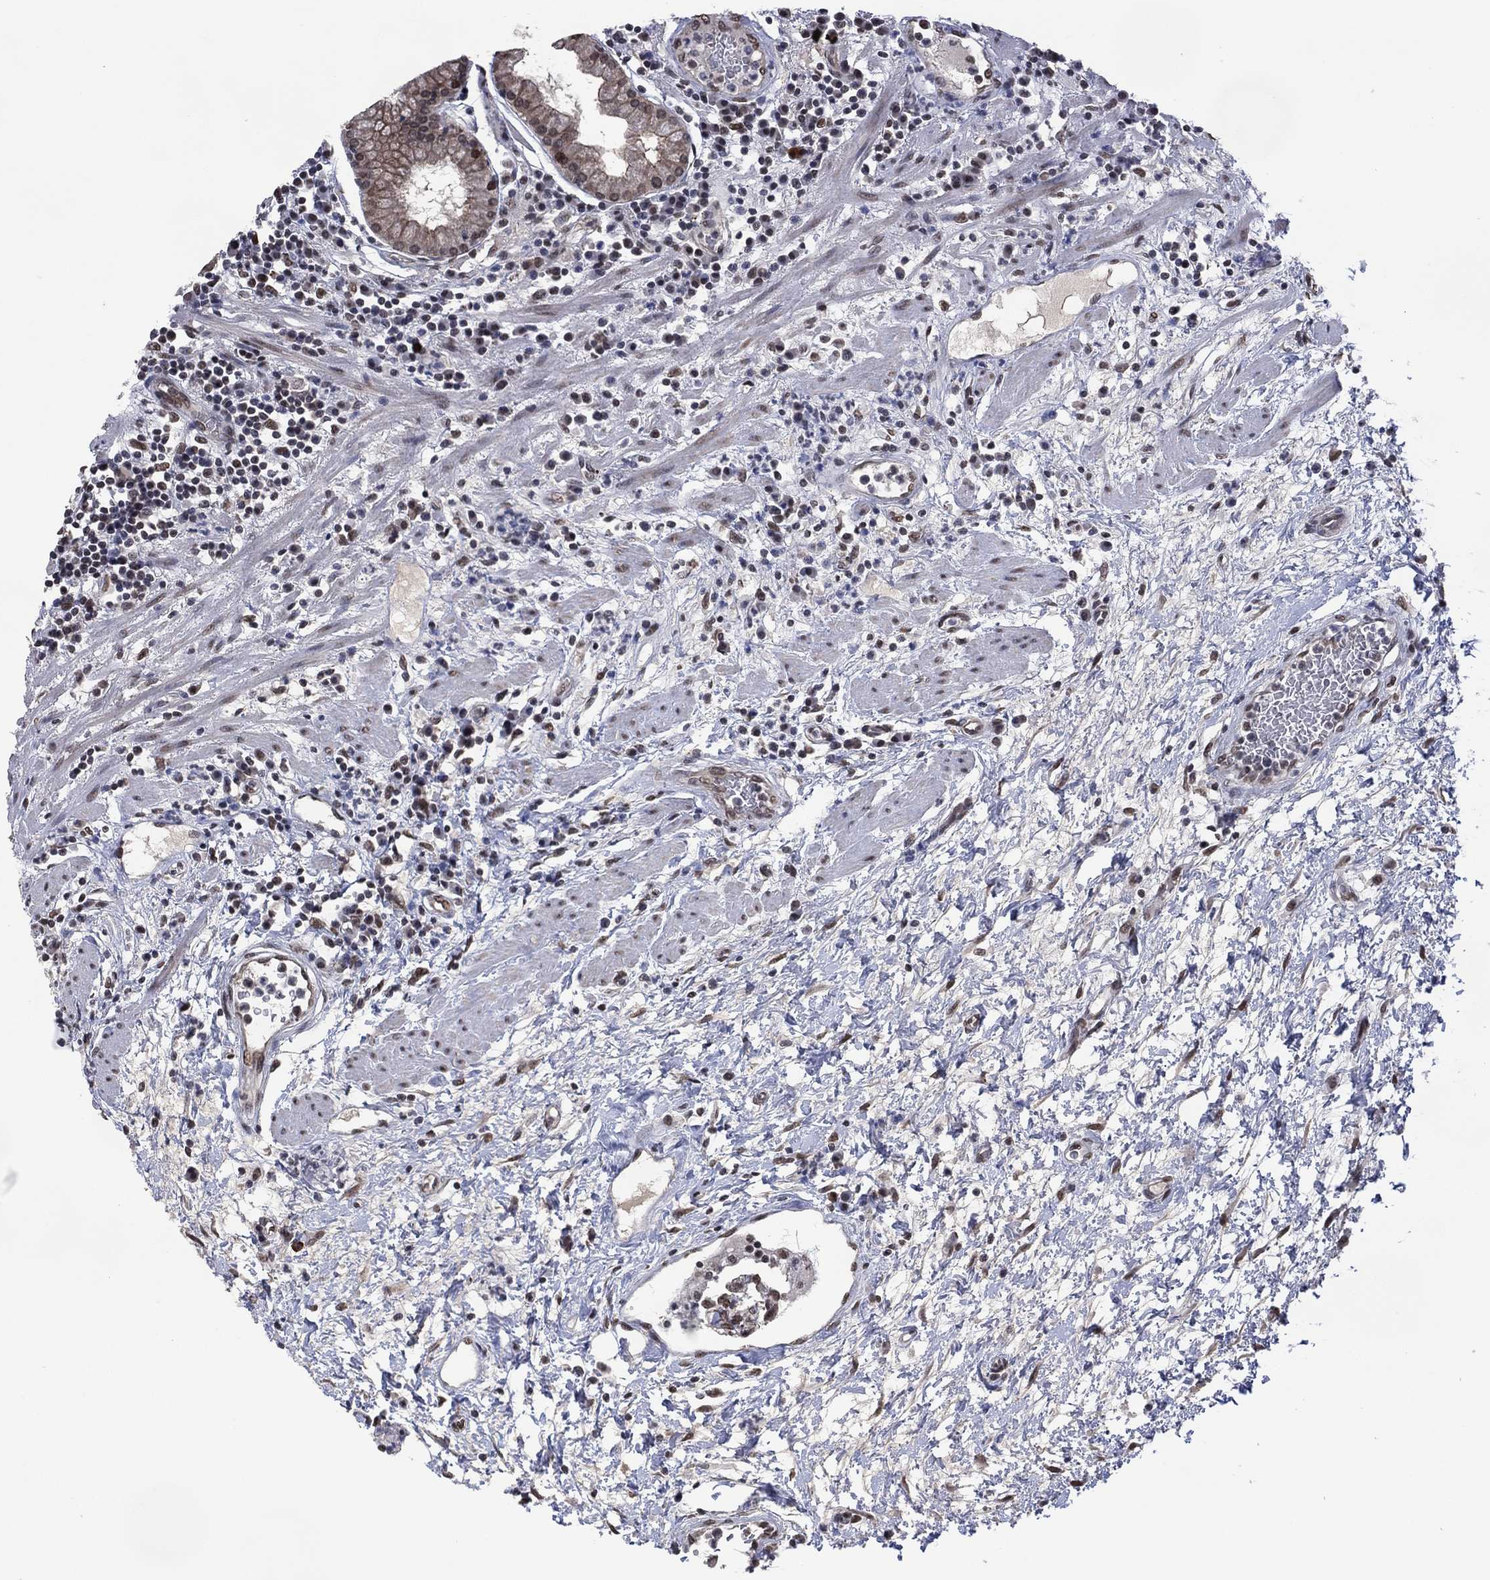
{"staining": {"intensity": "moderate", "quantity": ">75%", "location": "nuclear"}, "tissue": "stomach", "cell_type": "Glandular cells", "image_type": "normal", "snomed": [{"axis": "morphology", "description": "Normal tissue, NOS"}, {"axis": "morphology", "description": "Adenocarcinoma, NOS"}, {"axis": "topography", "description": "Stomach"}], "caption": "An immunohistochemistry photomicrograph of benign tissue is shown. Protein staining in brown highlights moderate nuclear positivity in stomach within glandular cells.", "gene": "EHMT1", "patient": {"sex": "female", "age": 64}}